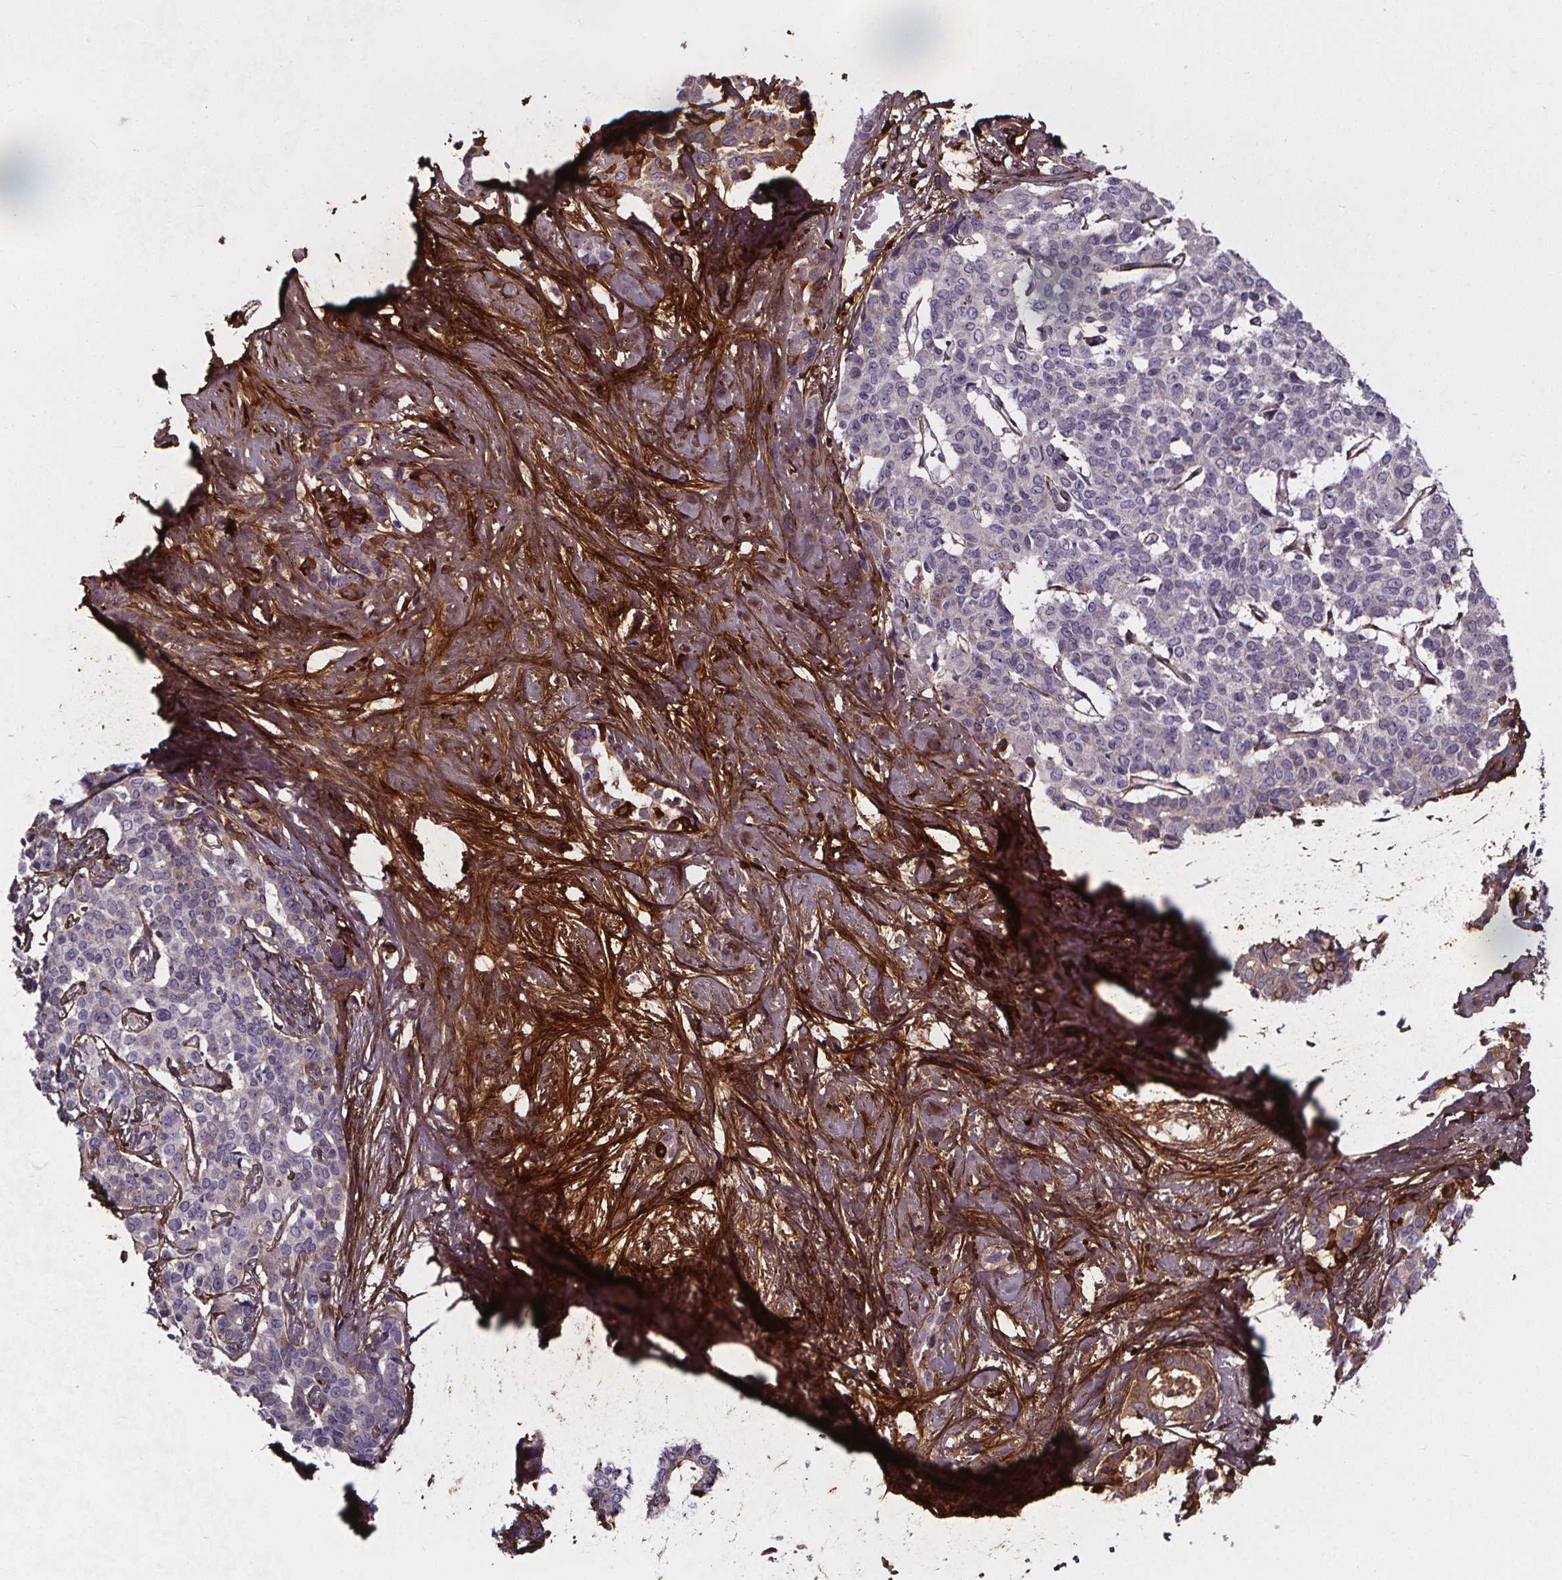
{"staining": {"intensity": "negative", "quantity": "none", "location": "none"}, "tissue": "liver cancer", "cell_type": "Tumor cells", "image_type": "cancer", "snomed": [{"axis": "morphology", "description": "Cholangiocarcinoma"}, {"axis": "topography", "description": "Liver"}], "caption": "A histopathology image of human cholangiocarcinoma (liver) is negative for staining in tumor cells.", "gene": "AEBP1", "patient": {"sex": "female", "age": 47}}